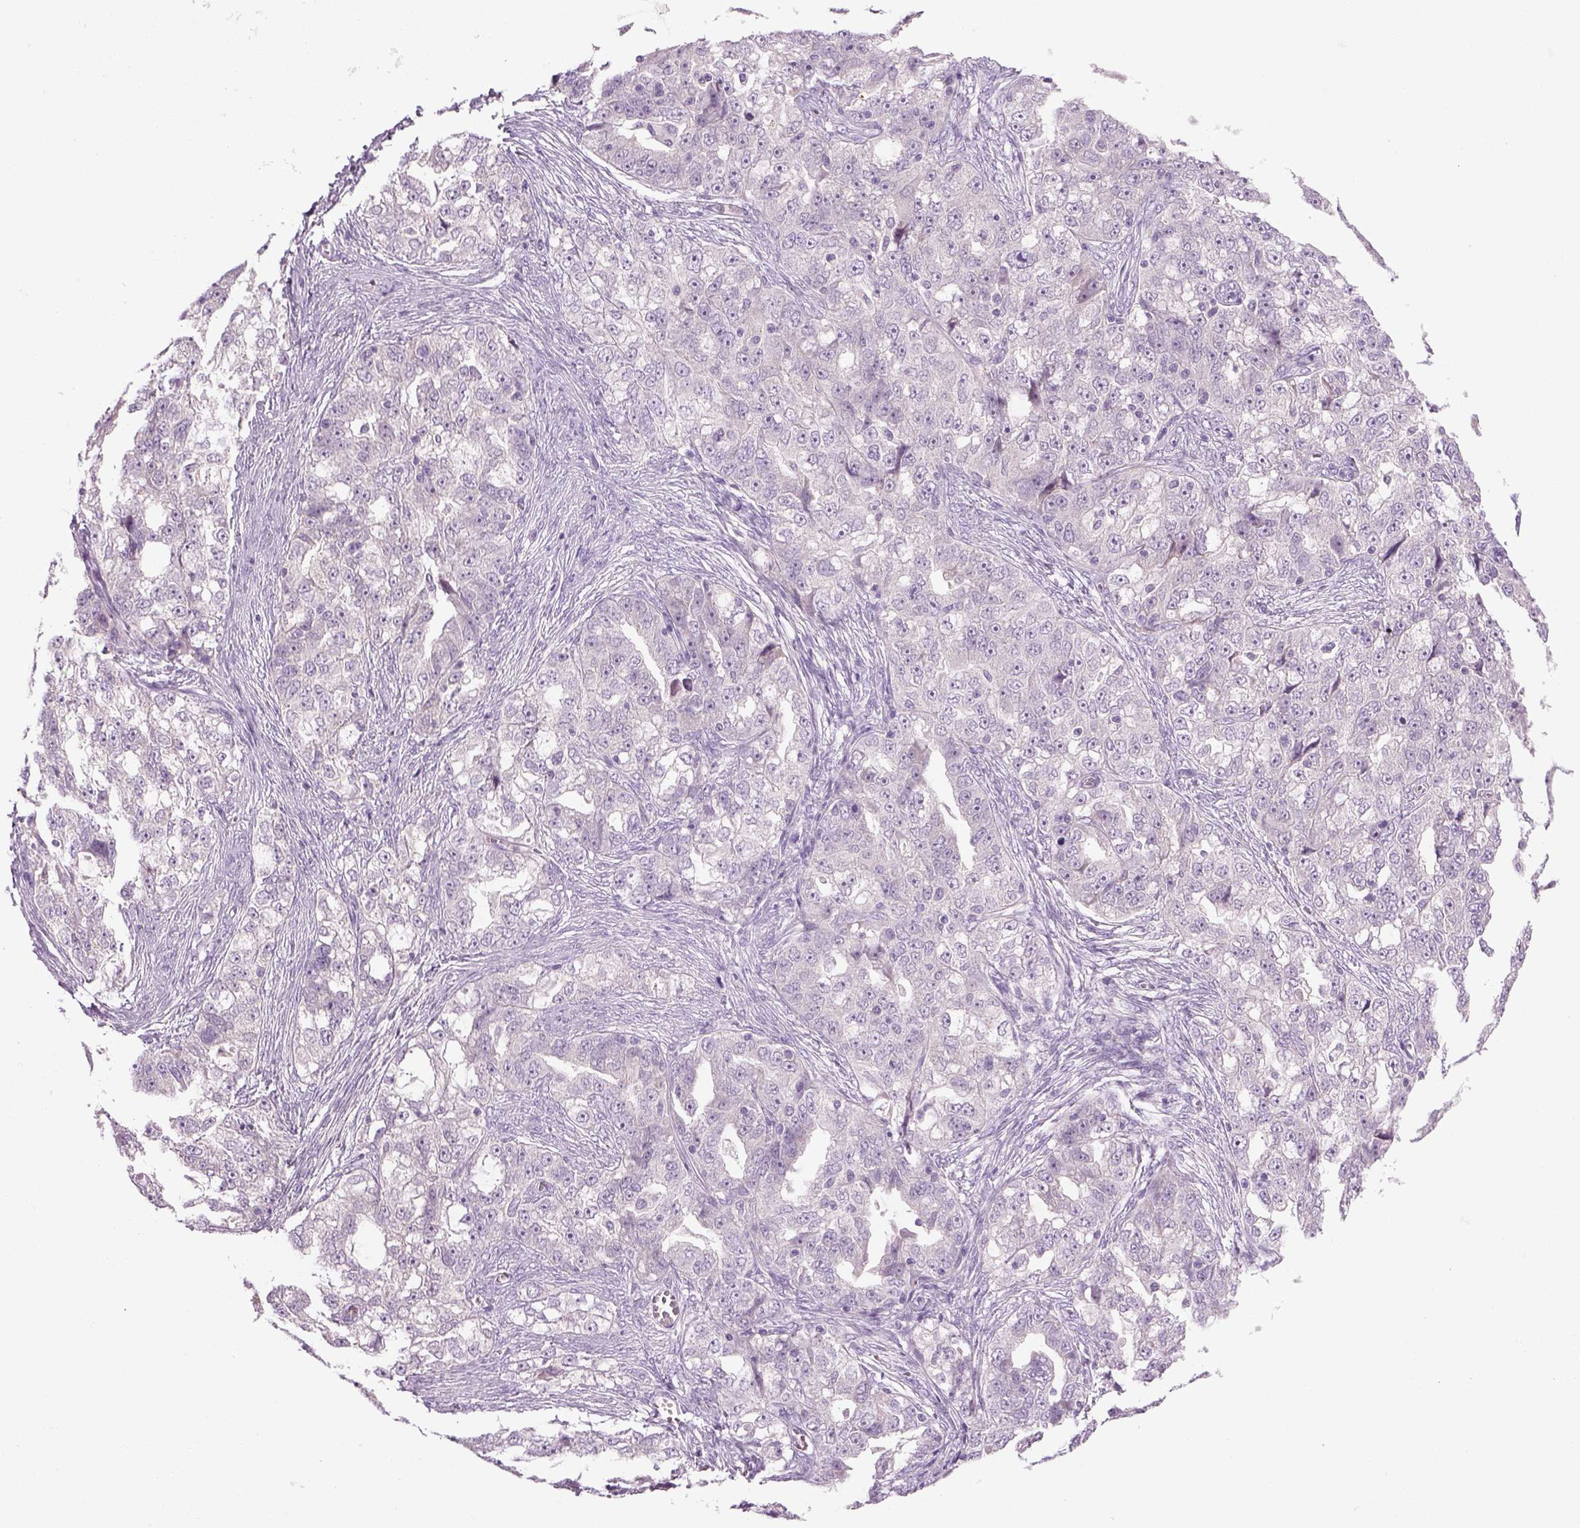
{"staining": {"intensity": "negative", "quantity": "none", "location": "none"}, "tissue": "ovarian cancer", "cell_type": "Tumor cells", "image_type": "cancer", "snomed": [{"axis": "morphology", "description": "Cystadenocarcinoma, serous, NOS"}, {"axis": "topography", "description": "Ovary"}], "caption": "An immunohistochemistry (IHC) photomicrograph of ovarian cancer (serous cystadenocarcinoma) is shown. There is no staining in tumor cells of ovarian cancer (serous cystadenocarcinoma).", "gene": "MDH1B", "patient": {"sex": "female", "age": 51}}